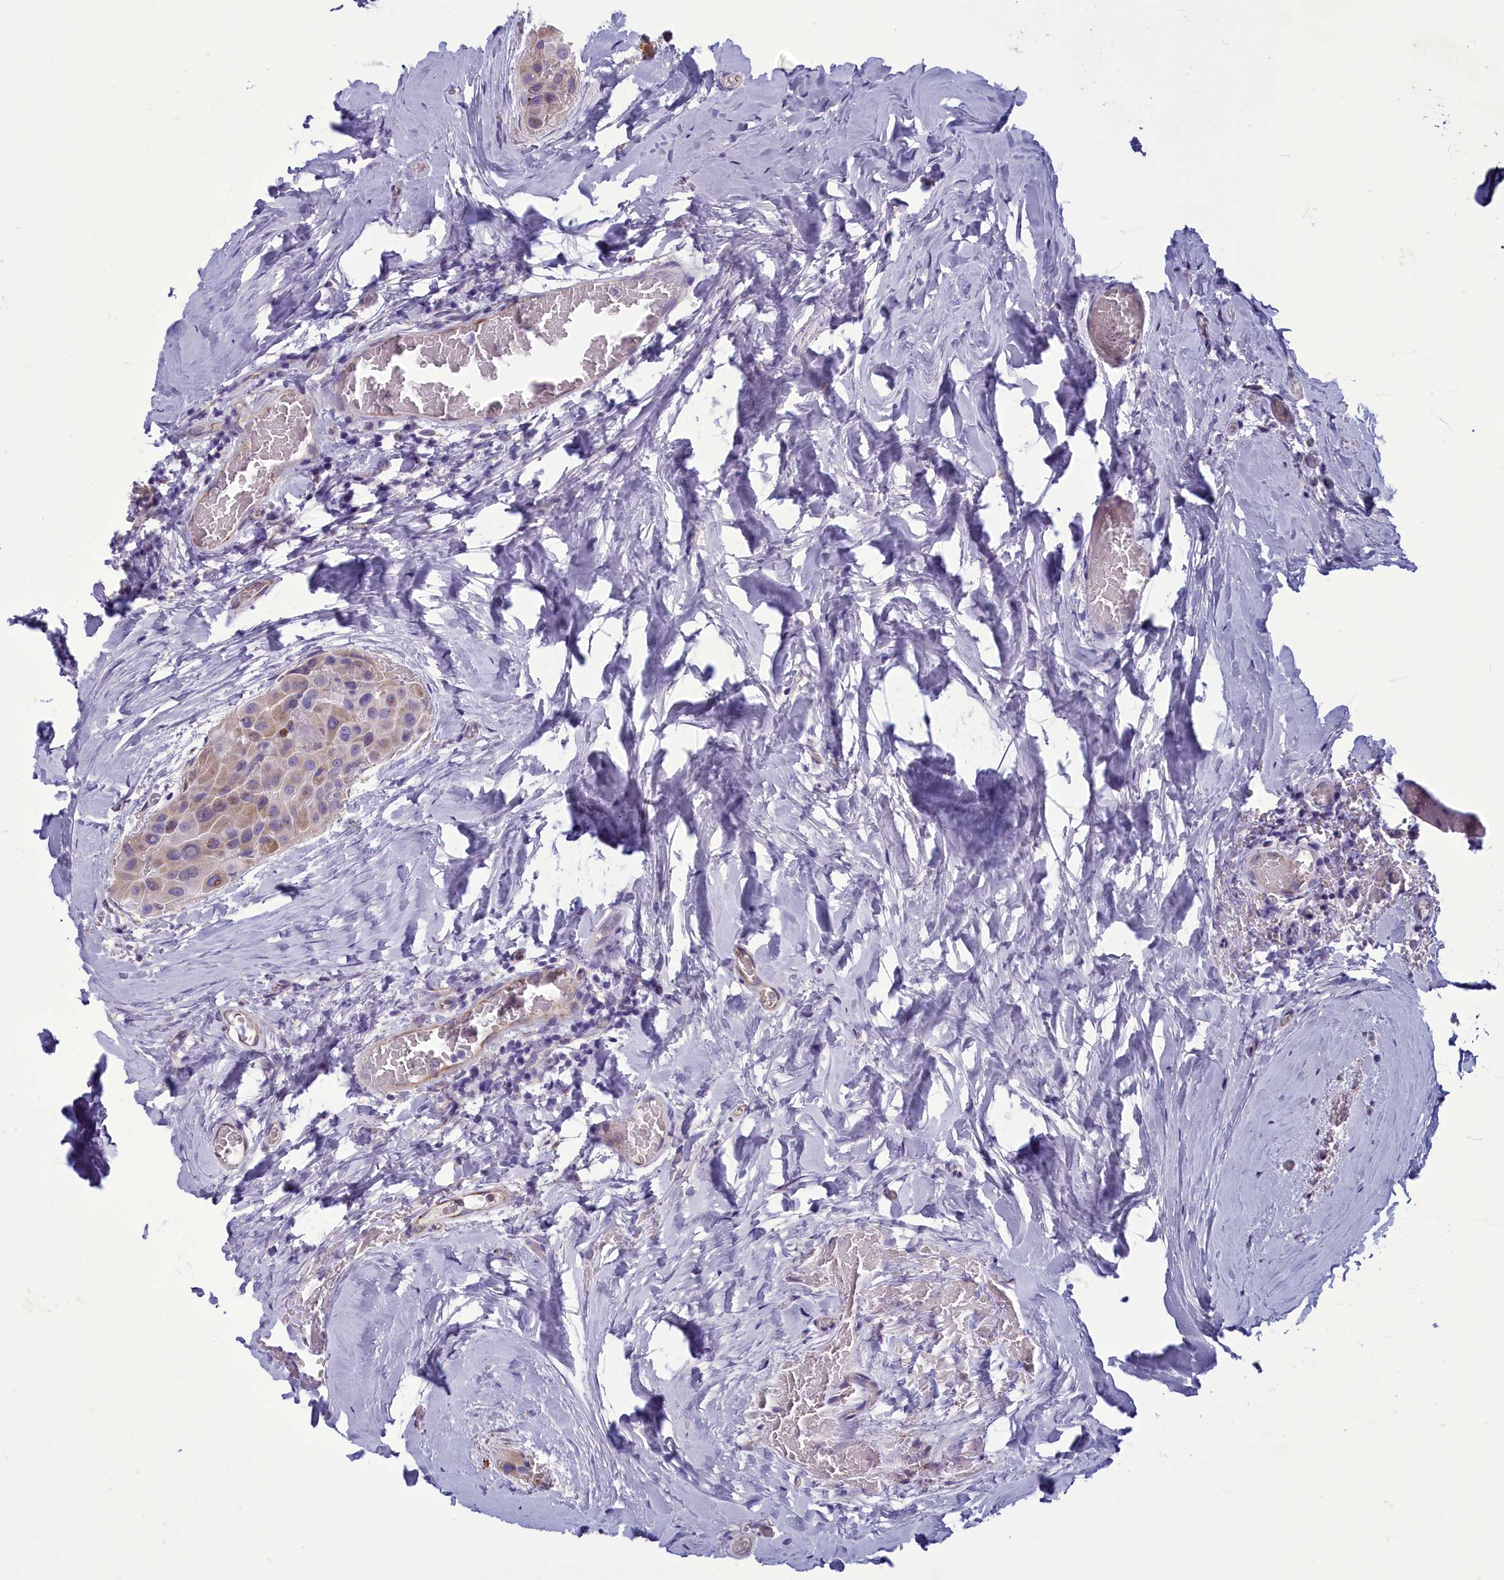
{"staining": {"intensity": "weak", "quantity": "25%-75%", "location": "cytoplasmic/membranous"}, "tissue": "thyroid cancer", "cell_type": "Tumor cells", "image_type": "cancer", "snomed": [{"axis": "morphology", "description": "Papillary adenocarcinoma, NOS"}, {"axis": "topography", "description": "Thyroid gland"}], "caption": "A brown stain labels weak cytoplasmic/membranous positivity of a protein in human thyroid papillary adenocarcinoma tumor cells. The protein is stained brown, and the nuclei are stained in blue (DAB (3,3'-diaminobenzidine) IHC with brightfield microscopy, high magnification).", "gene": "CENATAC", "patient": {"sex": "male", "age": 33}}